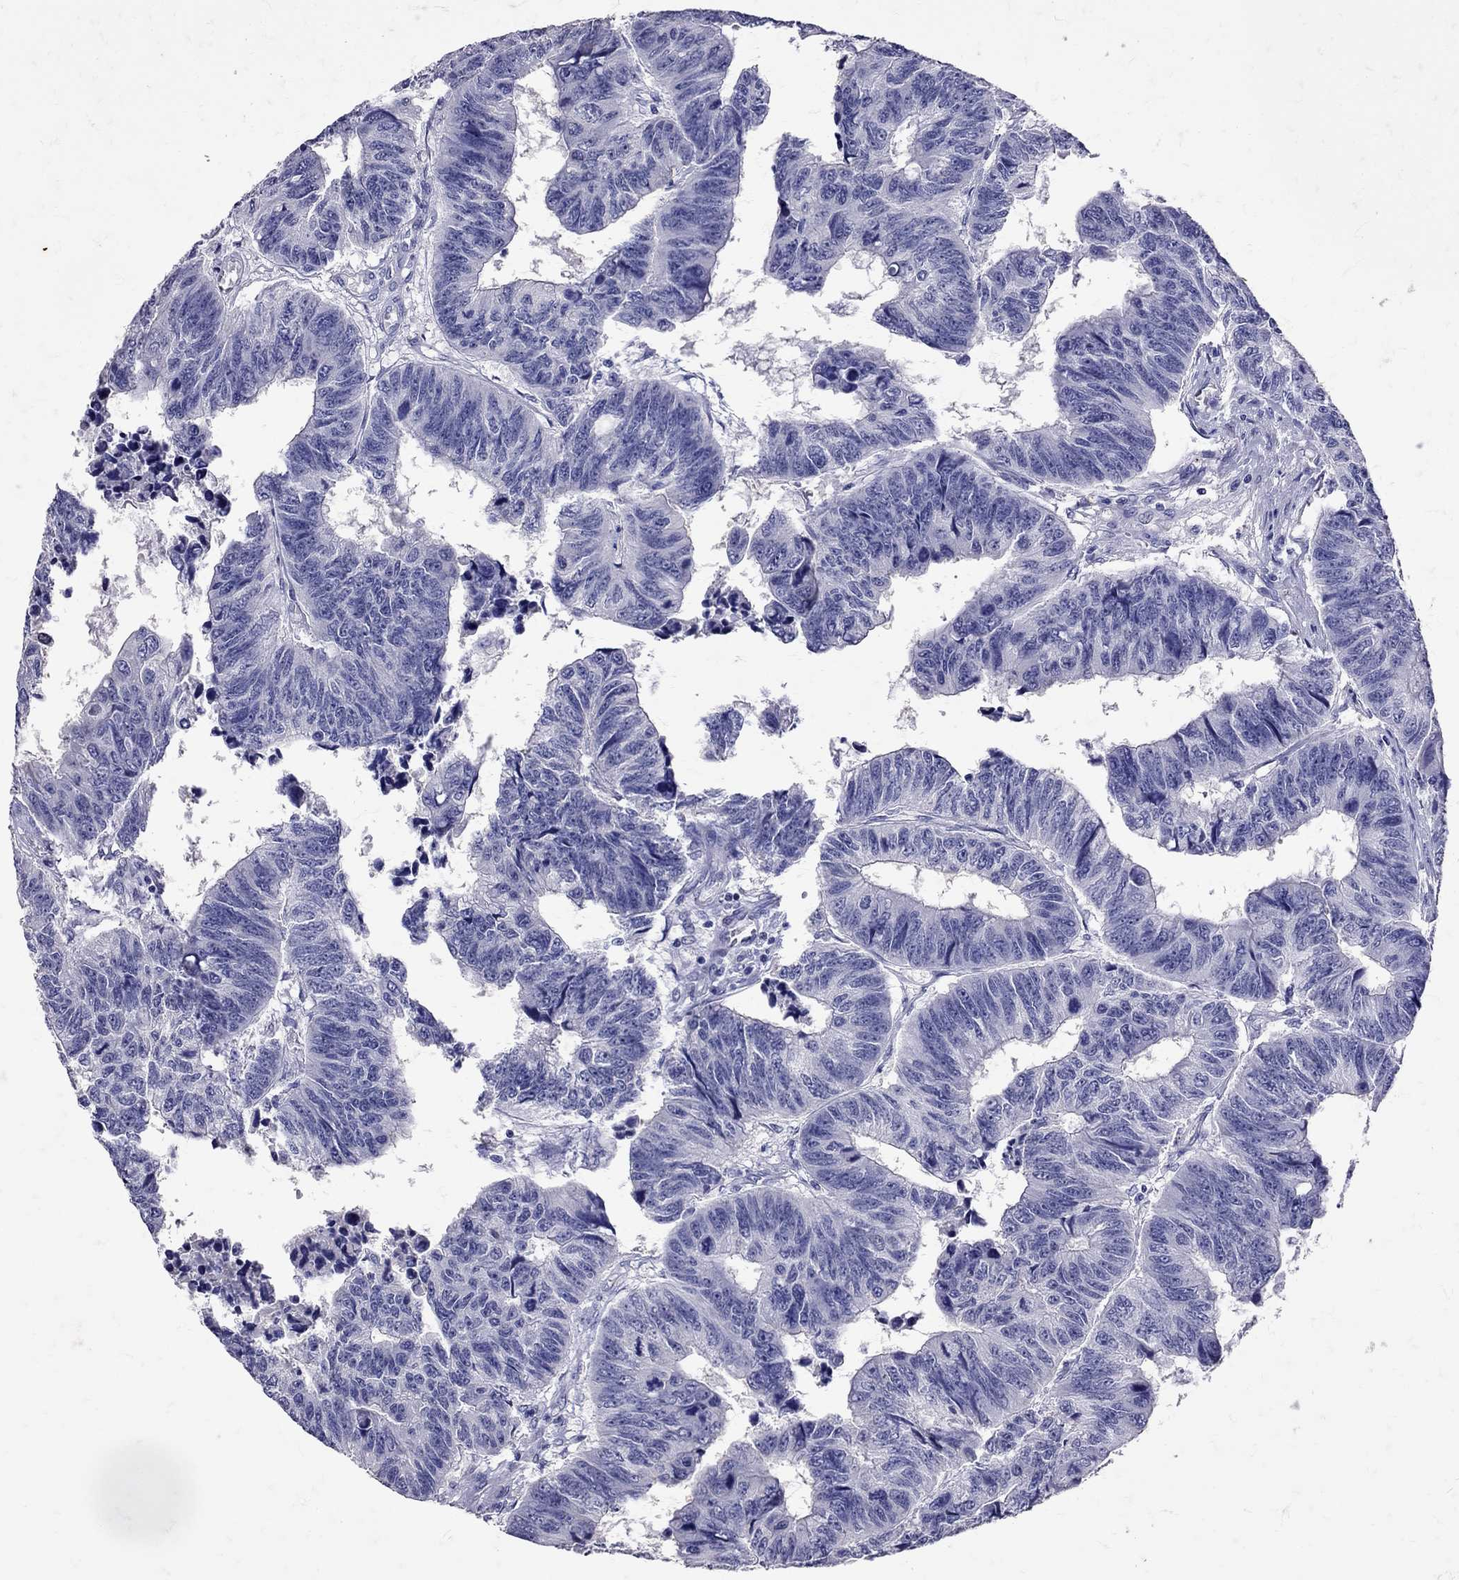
{"staining": {"intensity": "negative", "quantity": "none", "location": "none"}, "tissue": "colorectal cancer", "cell_type": "Tumor cells", "image_type": "cancer", "snomed": [{"axis": "morphology", "description": "Adenocarcinoma, NOS"}, {"axis": "topography", "description": "Rectum"}], "caption": "This micrograph is of colorectal cancer (adenocarcinoma) stained with immunohistochemistry (IHC) to label a protein in brown with the nuclei are counter-stained blue. There is no positivity in tumor cells.", "gene": "SST", "patient": {"sex": "female", "age": 85}}